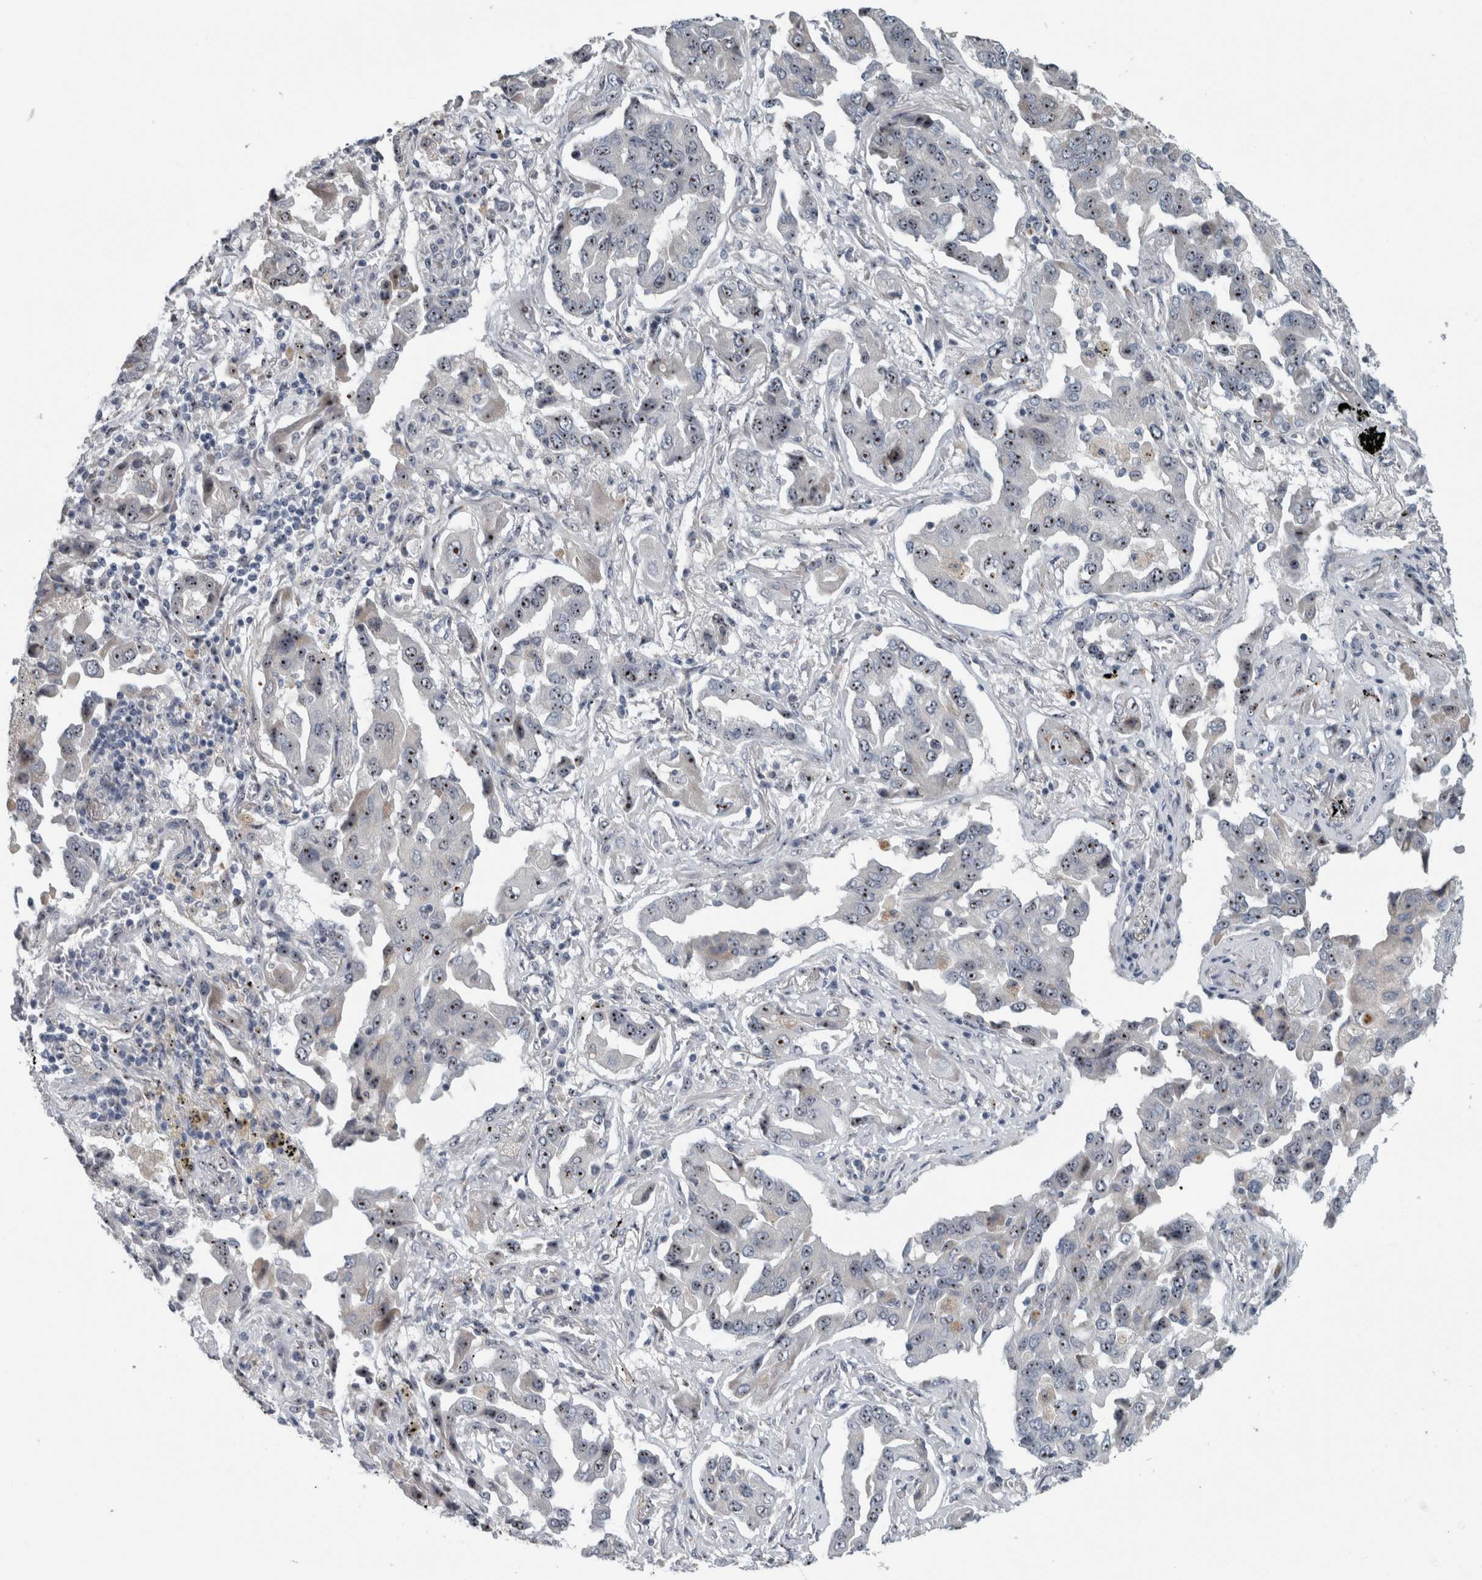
{"staining": {"intensity": "weak", "quantity": ">75%", "location": "nuclear"}, "tissue": "lung cancer", "cell_type": "Tumor cells", "image_type": "cancer", "snomed": [{"axis": "morphology", "description": "Adenocarcinoma, NOS"}, {"axis": "topography", "description": "Lung"}], "caption": "Lung cancer stained with a brown dye displays weak nuclear positive staining in about >75% of tumor cells.", "gene": "UTP6", "patient": {"sex": "female", "age": 65}}